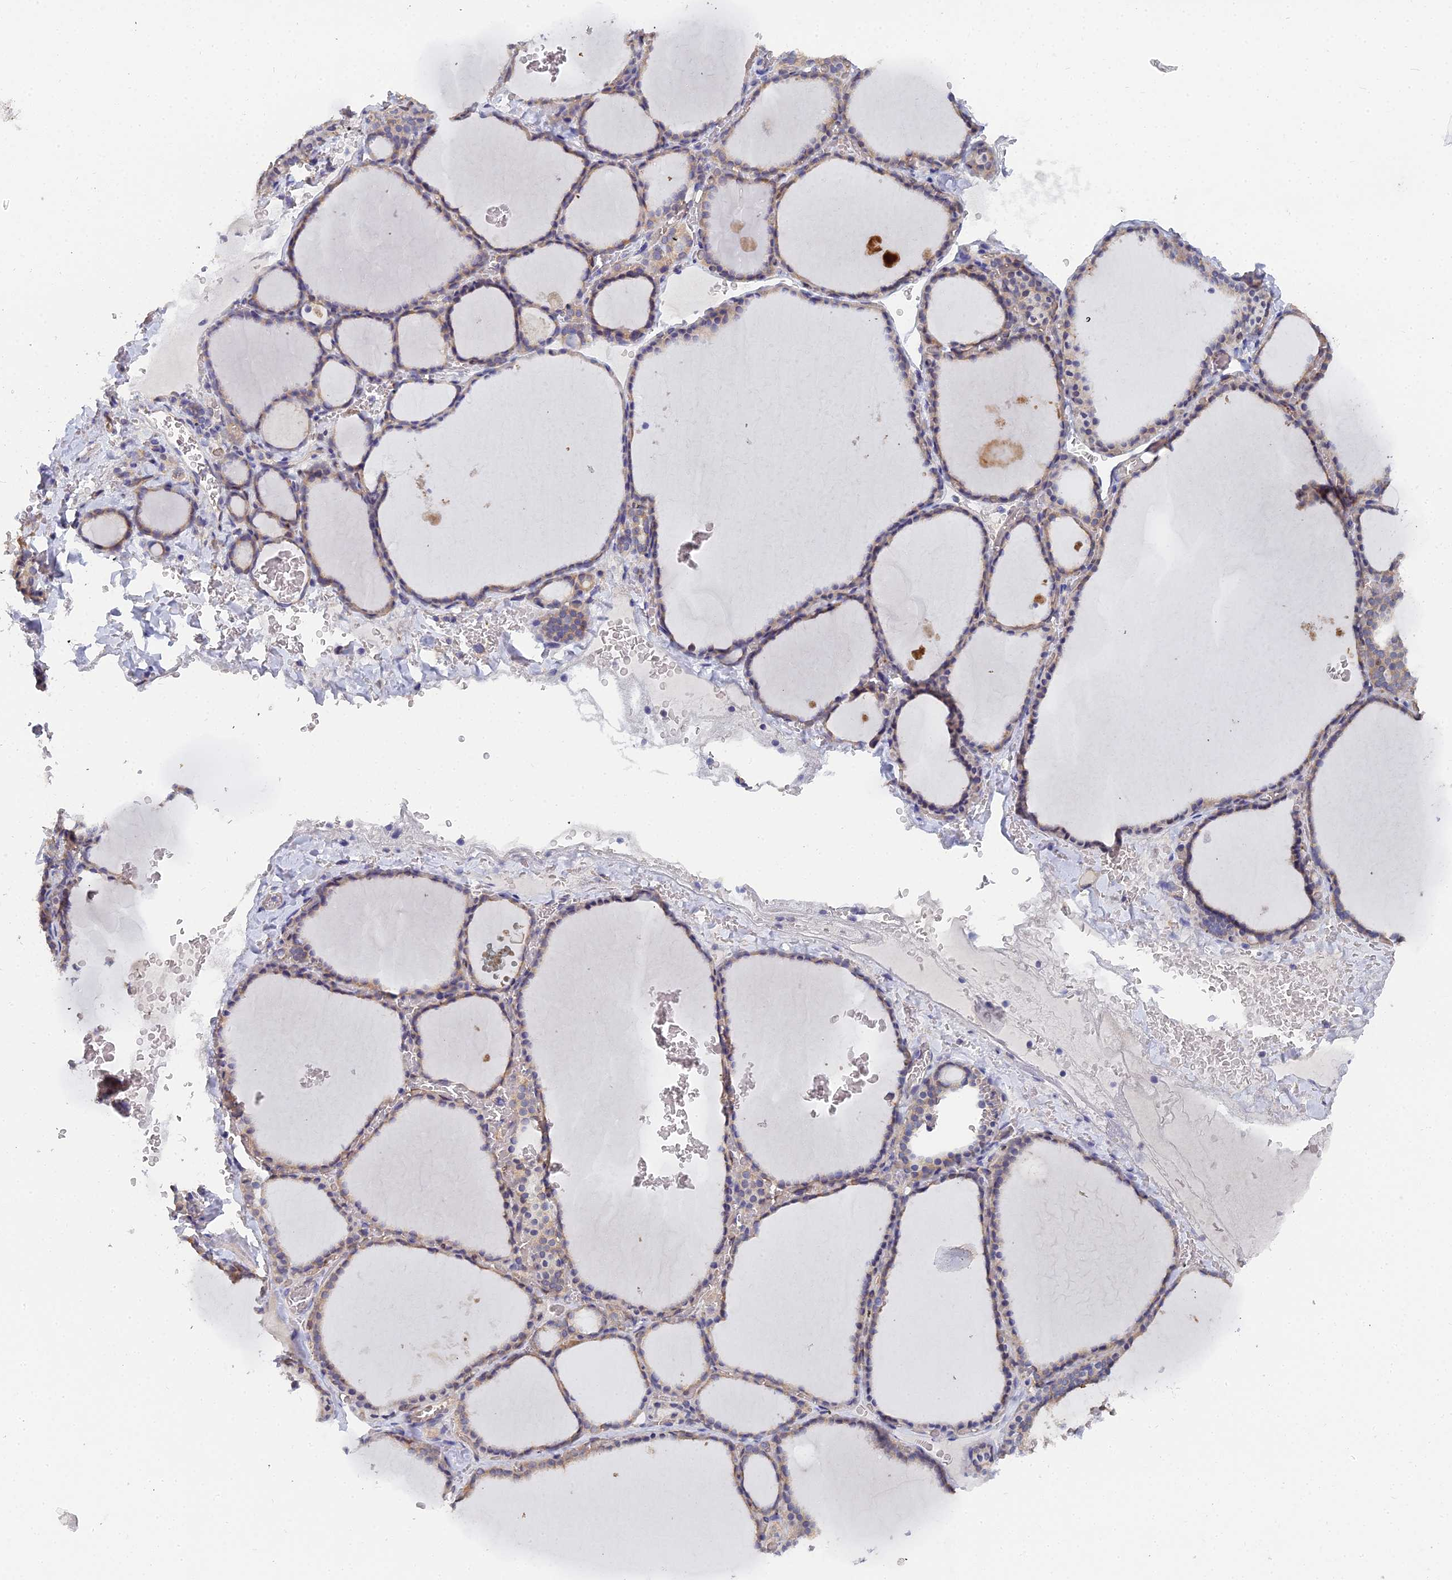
{"staining": {"intensity": "weak", "quantity": ">75%", "location": "cytoplasmic/membranous"}, "tissue": "thyroid gland", "cell_type": "Glandular cells", "image_type": "normal", "snomed": [{"axis": "morphology", "description": "Normal tissue, NOS"}, {"axis": "topography", "description": "Thyroid gland"}], "caption": "About >75% of glandular cells in benign thyroid gland reveal weak cytoplasmic/membranous protein expression as visualized by brown immunohistochemical staining.", "gene": "RDX", "patient": {"sex": "female", "age": 39}}